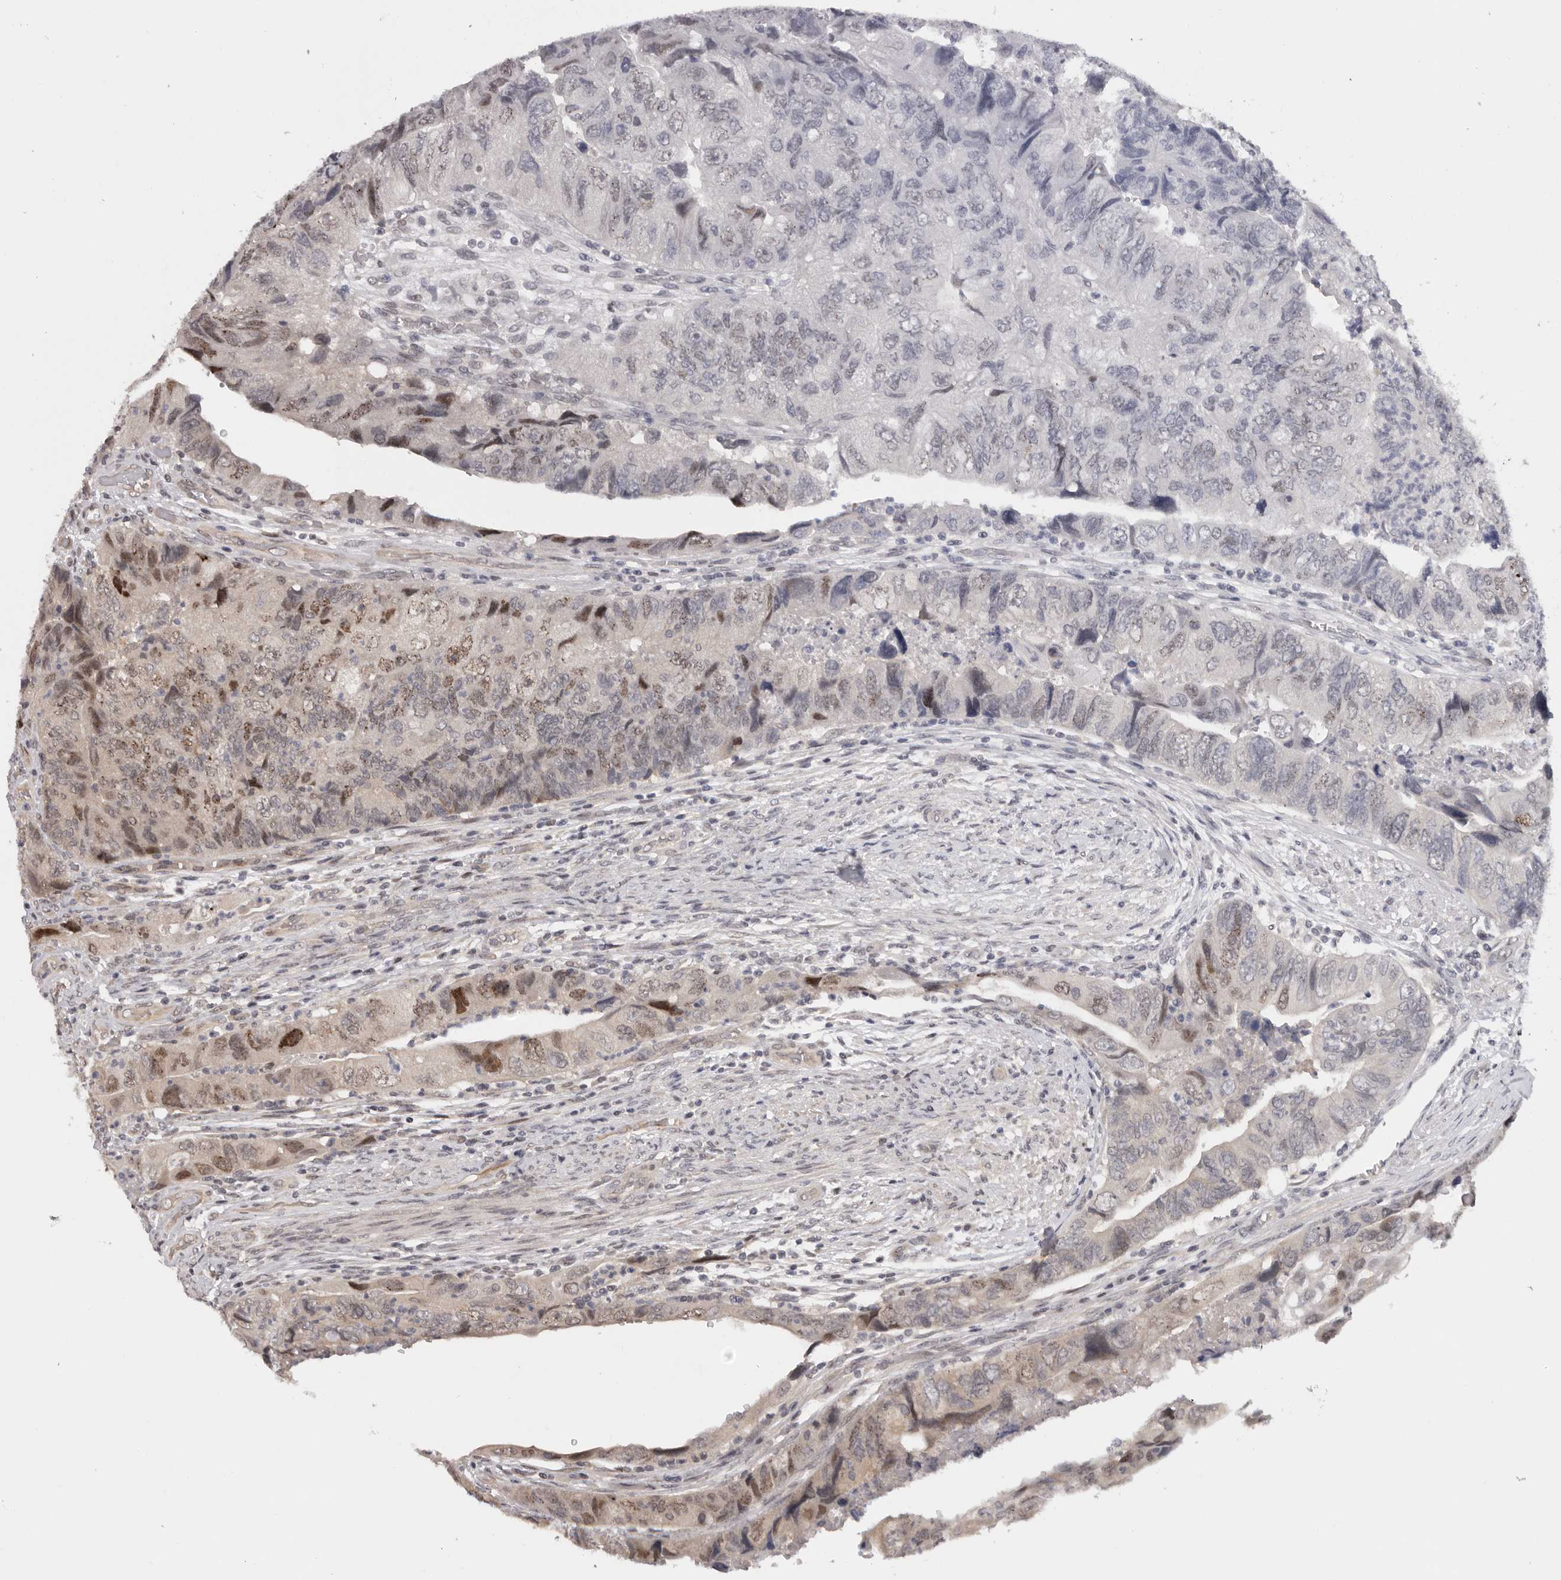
{"staining": {"intensity": "moderate", "quantity": "<25%", "location": "nuclear"}, "tissue": "colorectal cancer", "cell_type": "Tumor cells", "image_type": "cancer", "snomed": [{"axis": "morphology", "description": "Adenocarcinoma, NOS"}, {"axis": "topography", "description": "Rectum"}], "caption": "An IHC micrograph of tumor tissue is shown. Protein staining in brown labels moderate nuclear positivity in colorectal cancer (adenocarcinoma) within tumor cells.", "gene": "TBX5", "patient": {"sex": "male", "age": 63}}